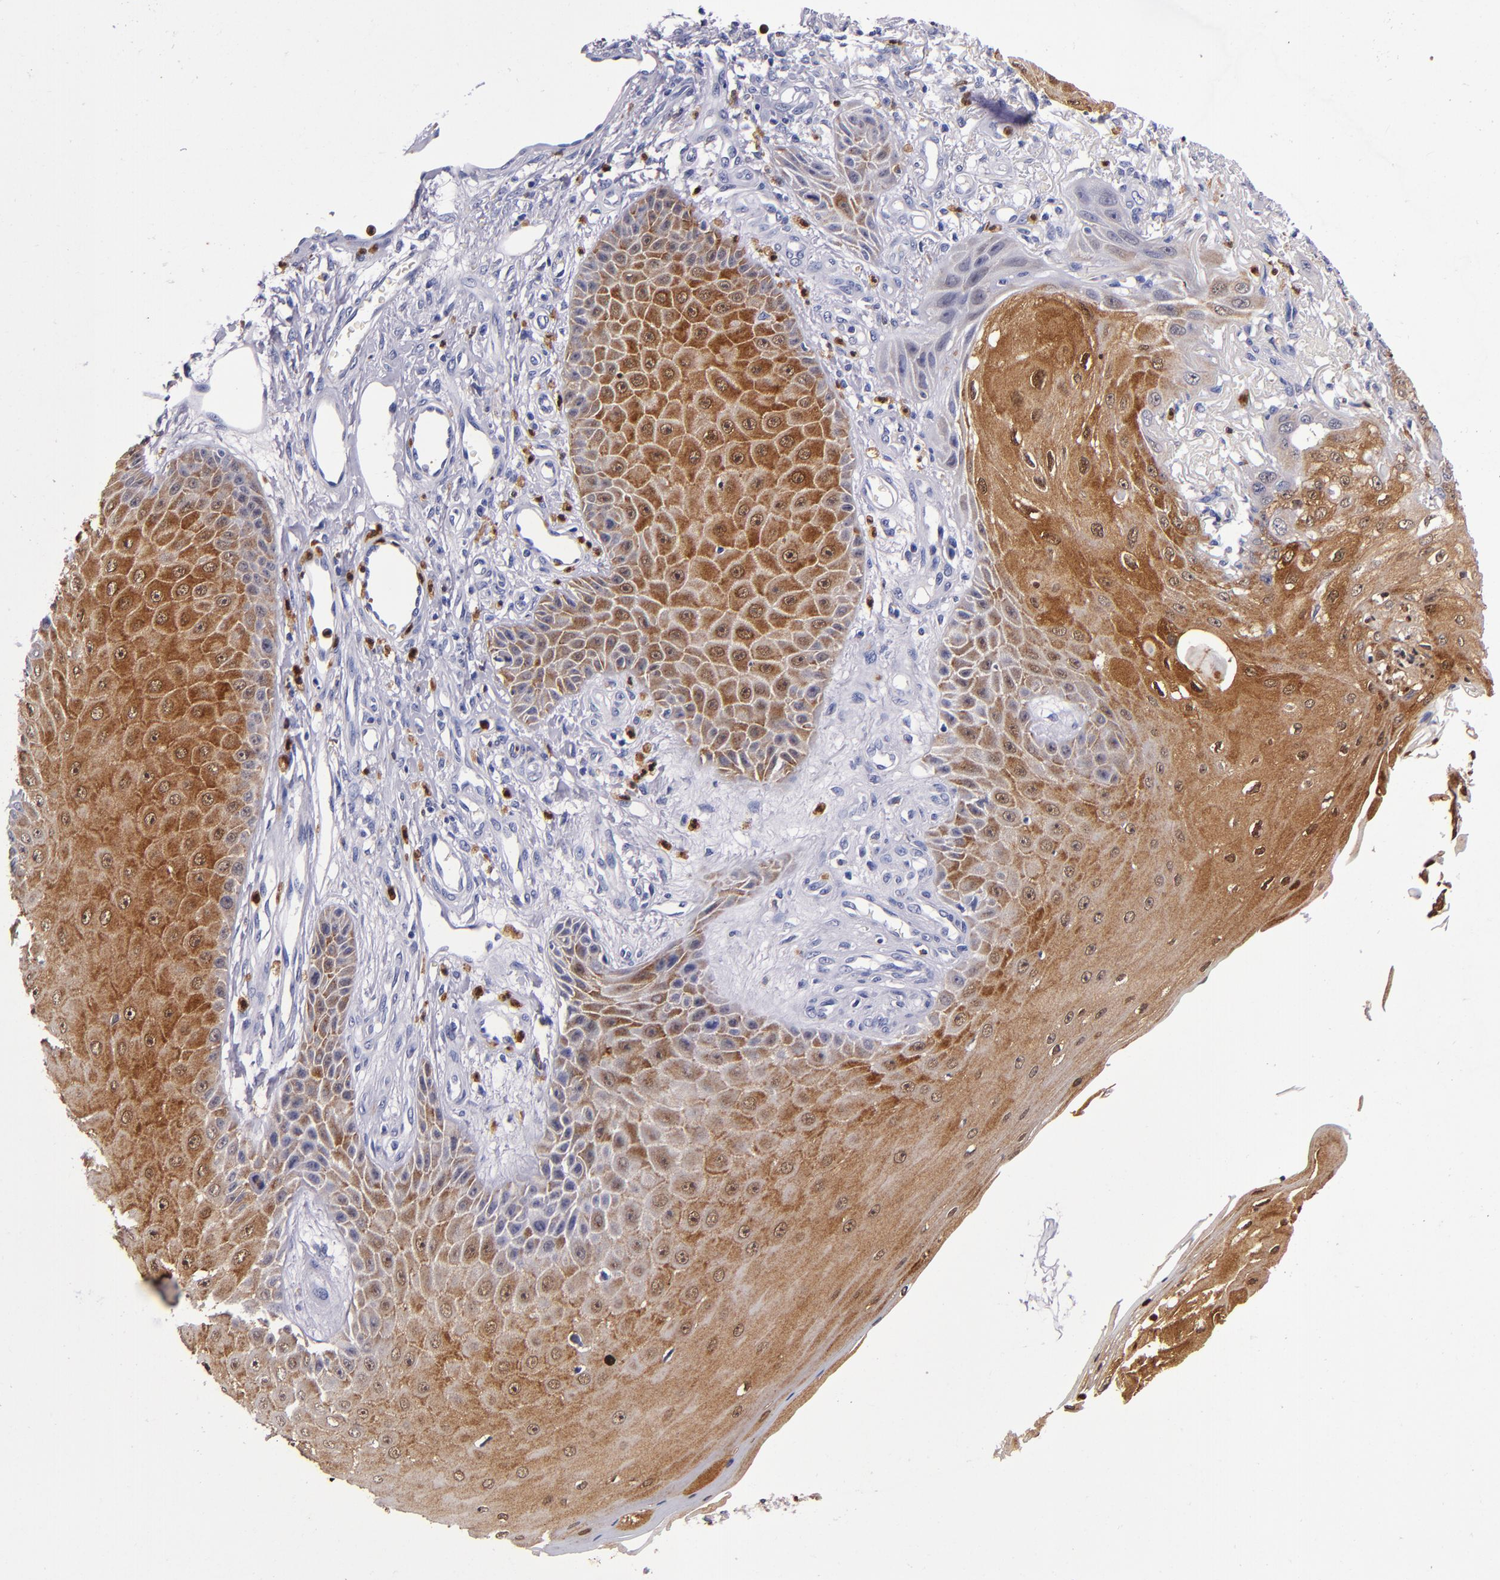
{"staining": {"intensity": "strong", "quantity": ">75%", "location": "cytoplasmic/membranous,nuclear"}, "tissue": "skin cancer", "cell_type": "Tumor cells", "image_type": "cancer", "snomed": [{"axis": "morphology", "description": "Squamous cell carcinoma, NOS"}, {"axis": "topography", "description": "Skin"}], "caption": "The micrograph displays a brown stain indicating the presence of a protein in the cytoplasmic/membranous and nuclear of tumor cells in skin squamous cell carcinoma.", "gene": "S100A8", "patient": {"sex": "female", "age": 40}}